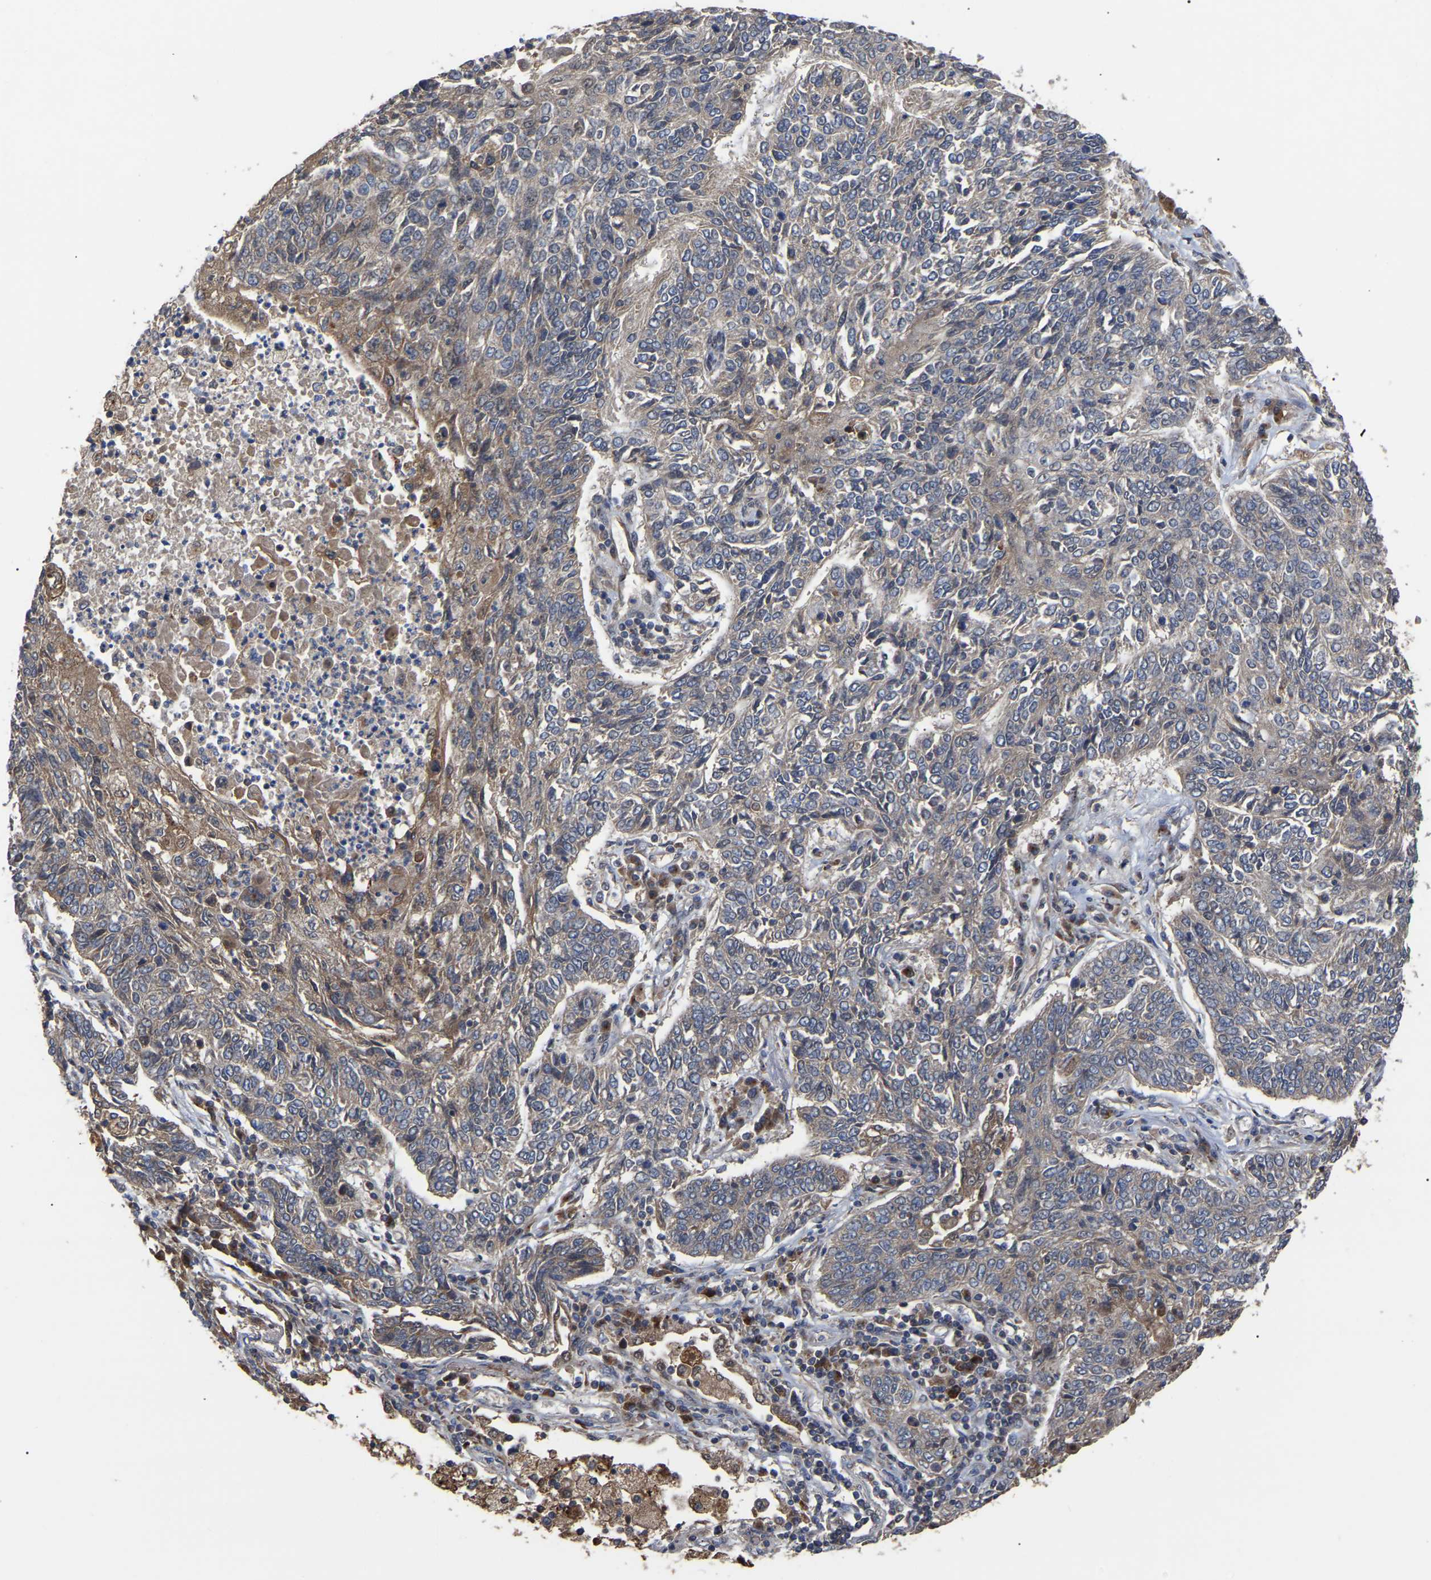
{"staining": {"intensity": "weak", "quantity": "<25%", "location": "cytoplasmic/membranous"}, "tissue": "lung cancer", "cell_type": "Tumor cells", "image_type": "cancer", "snomed": [{"axis": "morphology", "description": "Normal tissue, NOS"}, {"axis": "morphology", "description": "Squamous cell carcinoma, NOS"}, {"axis": "topography", "description": "Cartilage tissue"}, {"axis": "topography", "description": "Bronchus"}, {"axis": "topography", "description": "Lung"}], "caption": "High power microscopy histopathology image of an IHC image of squamous cell carcinoma (lung), revealing no significant positivity in tumor cells.", "gene": "GCC1", "patient": {"sex": "female", "age": 49}}